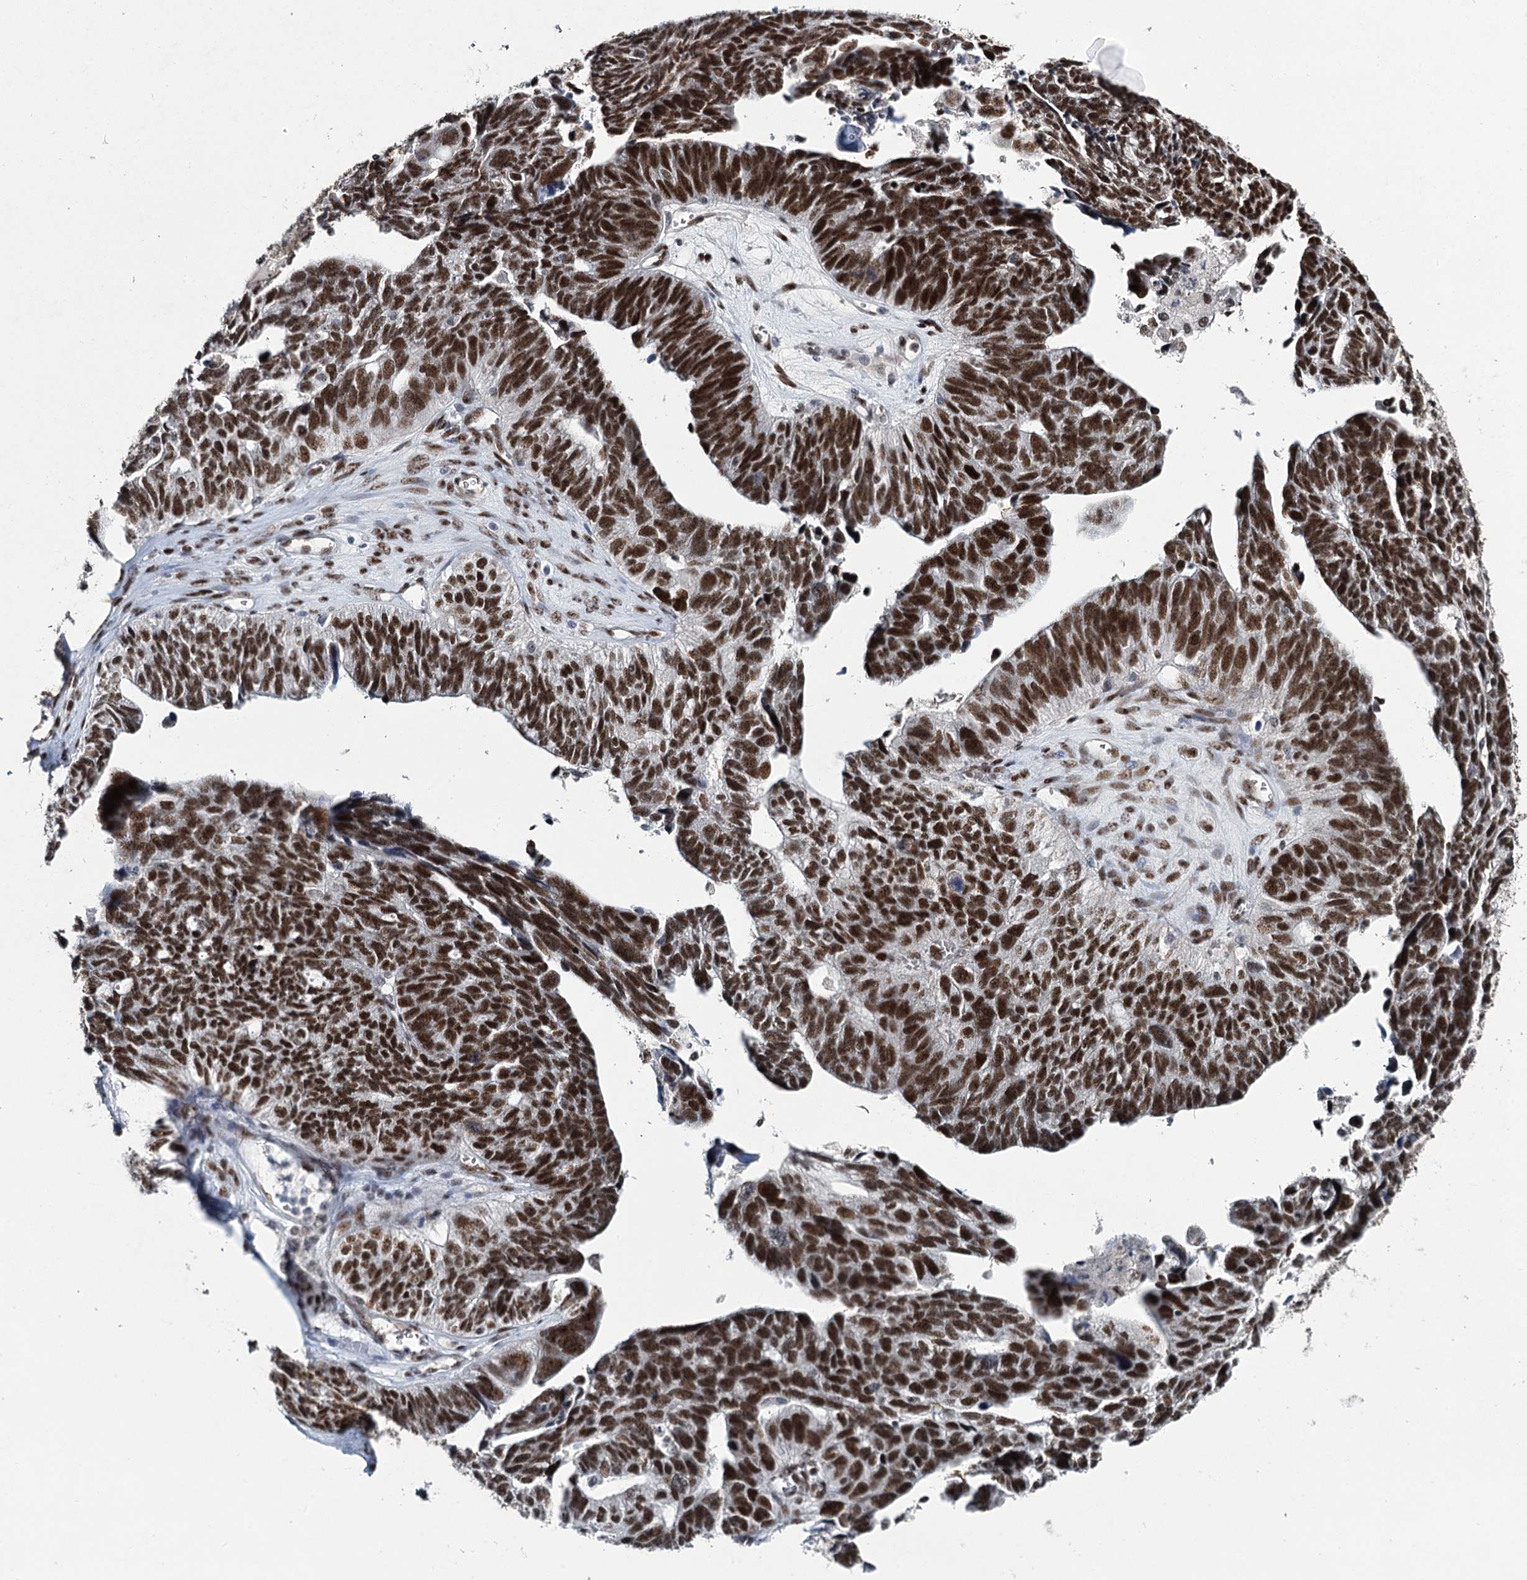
{"staining": {"intensity": "strong", "quantity": ">75%", "location": "nuclear"}, "tissue": "ovarian cancer", "cell_type": "Tumor cells", "image_type": "cancer", "snomed": [{"axis": "morphology", "description": "Cystadenocarcinoma, serous, NOS"}, {"axis": "topography", "description": "Ovary"}], "caption": "Immunohistochemistry (IHC) (DAB (3,3'-diaminobenzidine)) staining of human ovarian cancer (serous cystadenocarcinoma) reveals strong nuclear protein expression in approximately >75% of tumor cells.", "gene": "SCAF8", "patient": {"sex": "female", "age": 79}}